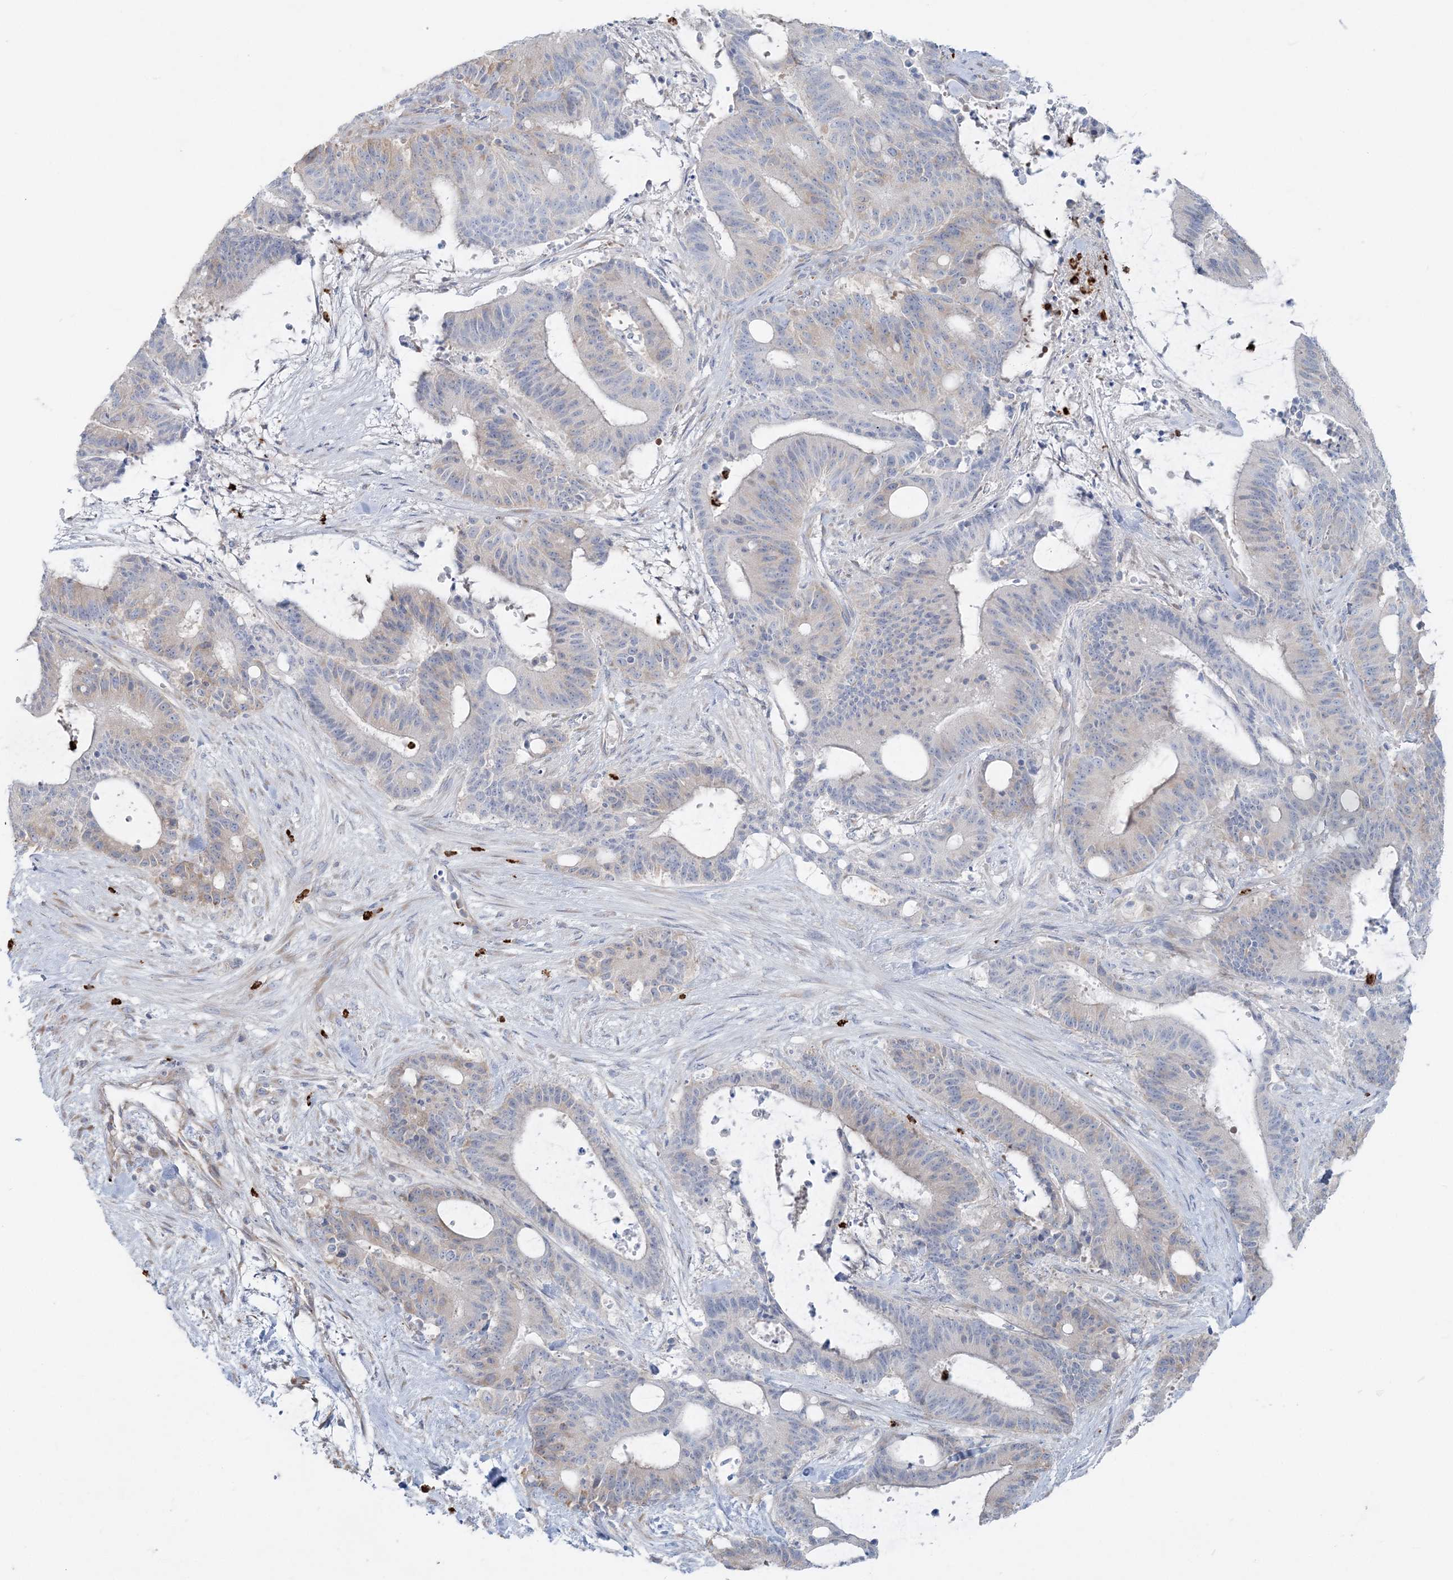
{"staining": {"intensity": "weak", "quantity": "<25%", "location": "cytoplasmic/membranous"}, "tissue": "liver cancer", "cell_type": "Tumor cells", "image_type": "cancer", "snomed": [{"axis": "morphology", "description": "Normal tissue, NOS"}, {"axis": "morphology", "description": "Cholangiocarcinoma"}, {"axis": "topography", "description": "Liver"}, {"axis": "topography", "description": "Peripheral nerve tissue"}], "caption": "A high-resolution photomicrograph shows immunohistochemistry staining of liver cancer (cholangiocarcinoma), which displays no significant expression in tumor cells. (DAB IHC, high magnification).", "gene": "CCNJ", "patient": {"sex": "female", "age": 73}}